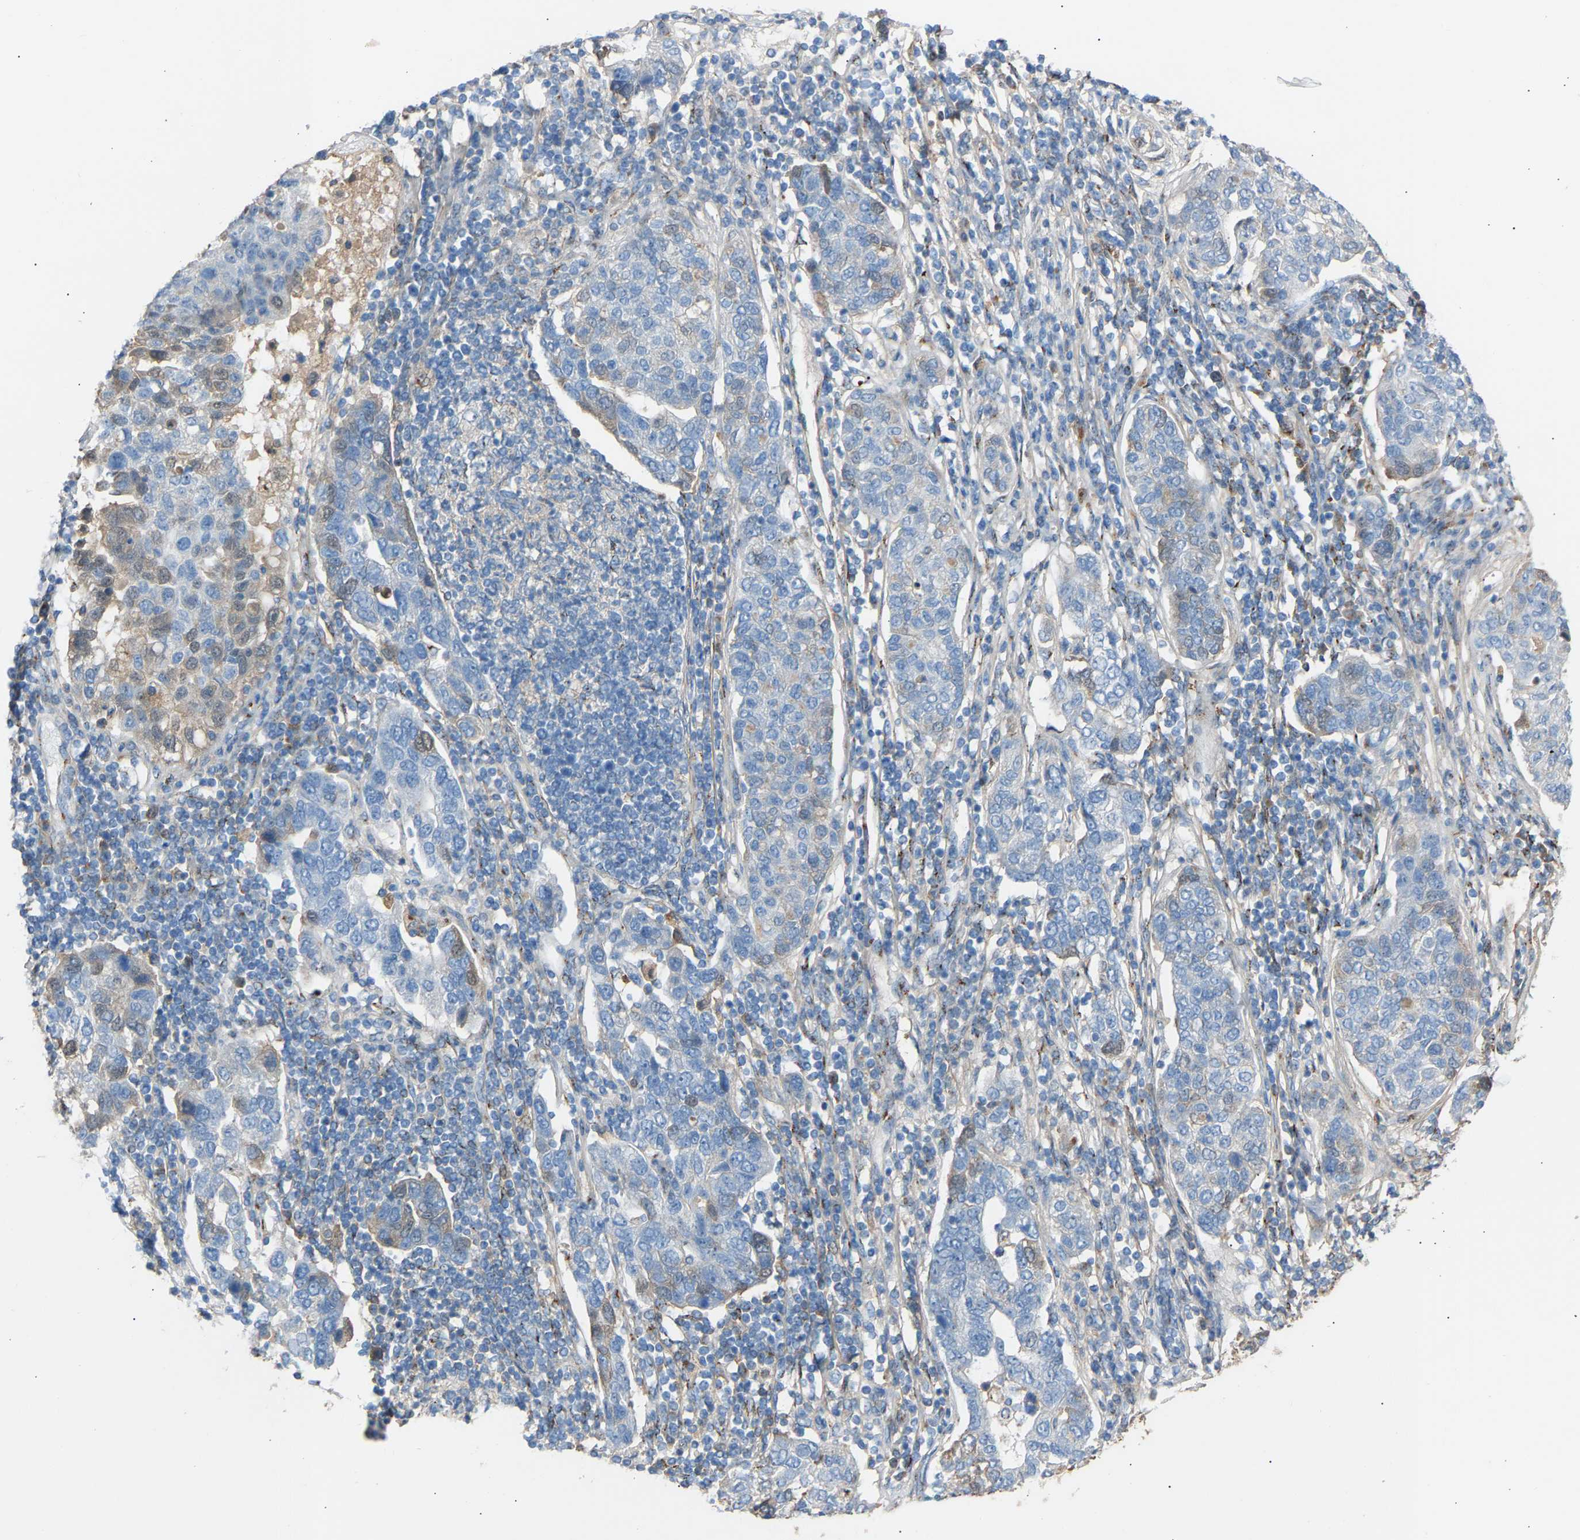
{"staining": {"intensity": "weak", "quantity": "<25%", "location": "cytoplasmic/membranous"}, "tissue": "pancreatic cancer", "cell_type": "Tumor cells", "image_type": "cancer", "snomed": [{"axis": "morphology", "description": "Adenocarcinoma, NOS"}, {"axis": "topography", "description": "Pancreas"}], "caption": "This is an immunohistochemistry image of pancreatic adenocarcinoma. There is no staining in tumor cells.", "gene": "CYREN", "patient": {"sex": "female", "age": 61}}